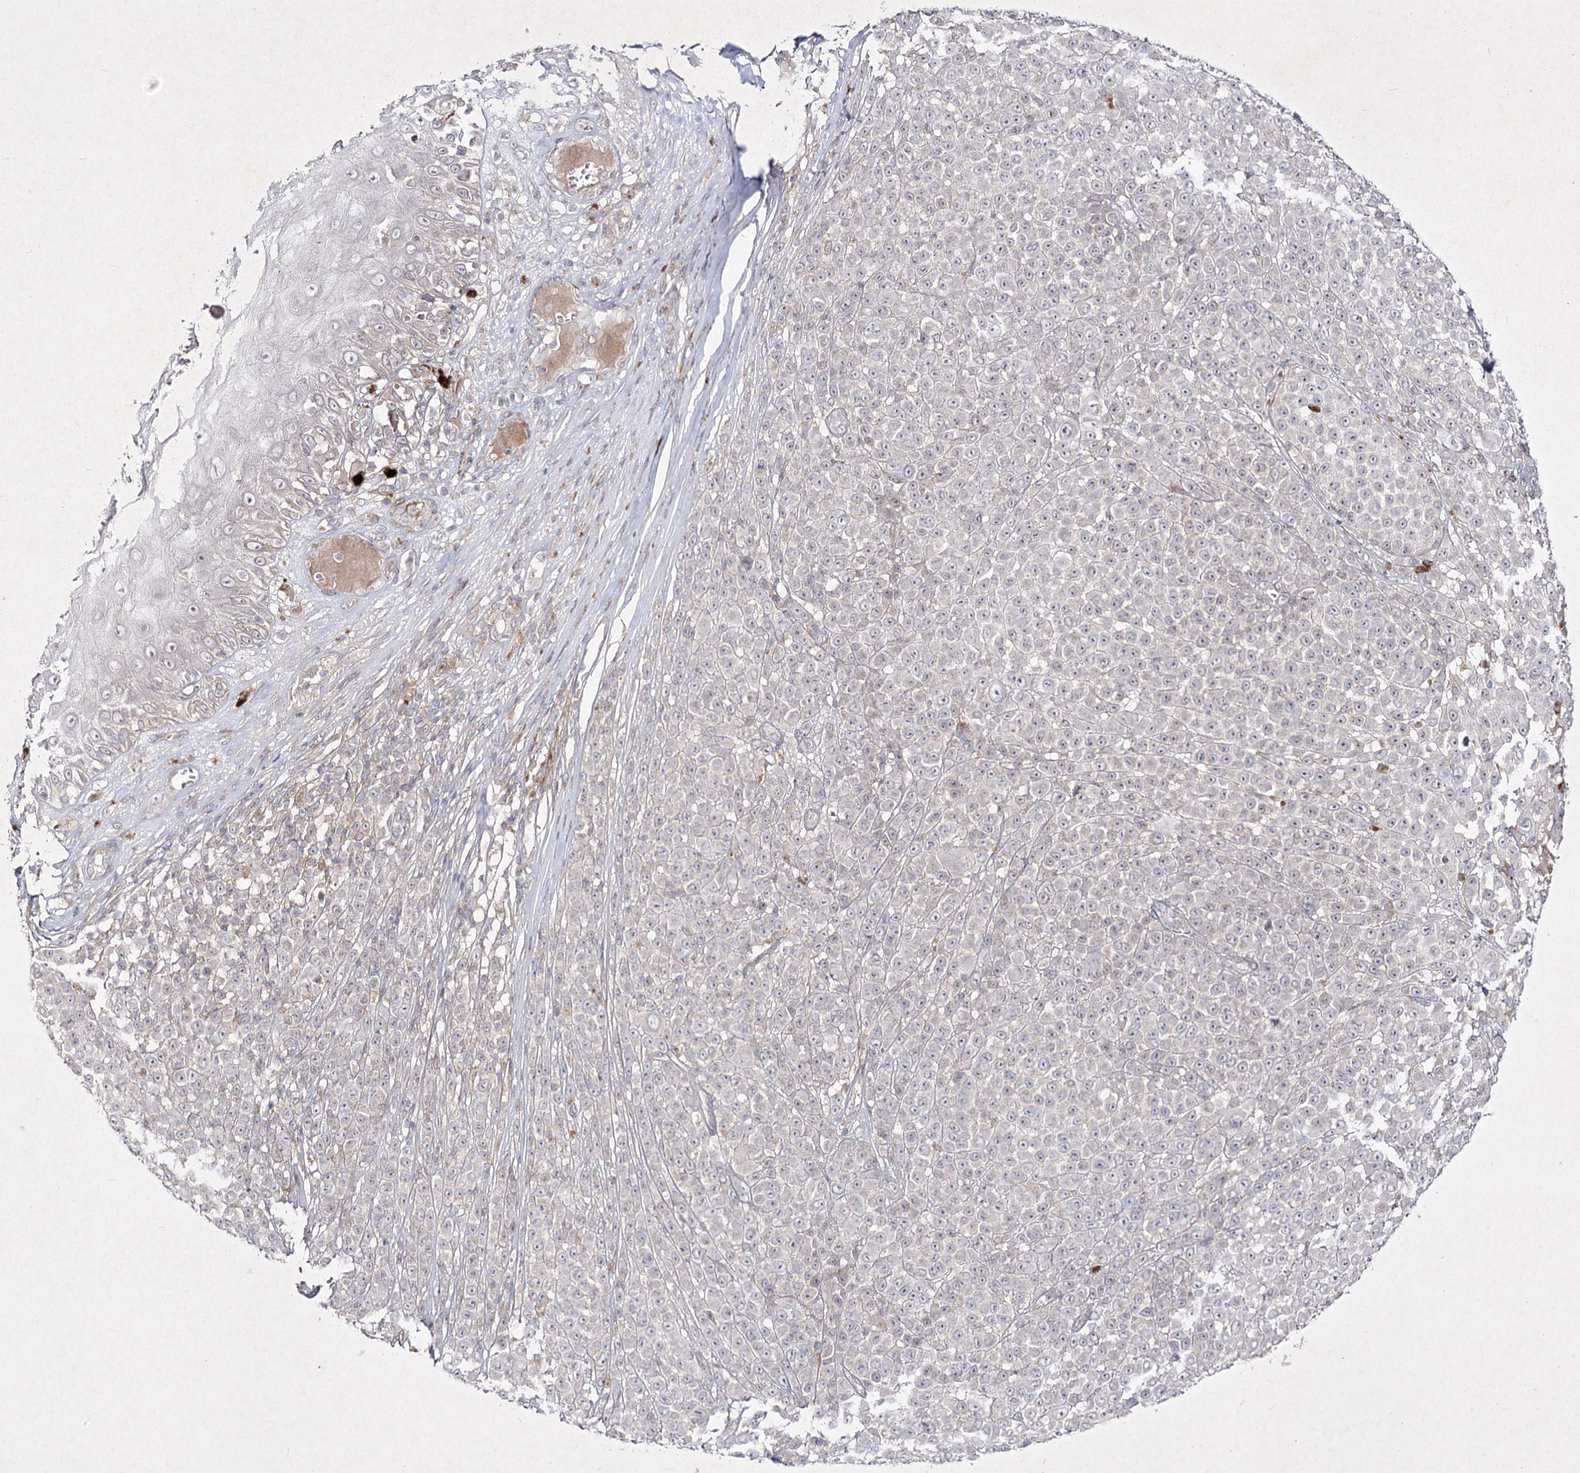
{"staining": {"intensity": "negative", "quantity": "none", "location": "none"}, "tissue": "melanoma", "cell_type": "Tumor cells", "image_type": "cancer", "snomed": [{"axis": "morphology", "description": "Malignant melanoma, NOS"}, {"axis": "topography", "description": "Skin"}], "caption": "There is no significant staining in tumor cells of malignant melanoma. (DAB (3,3'-diaminobenzidine) immunohistochemistry (IHC) visualized using brightfield microscopy, high magnification).", "gene": "CIB2", "patient": {"sex": "female", "age": 94}}